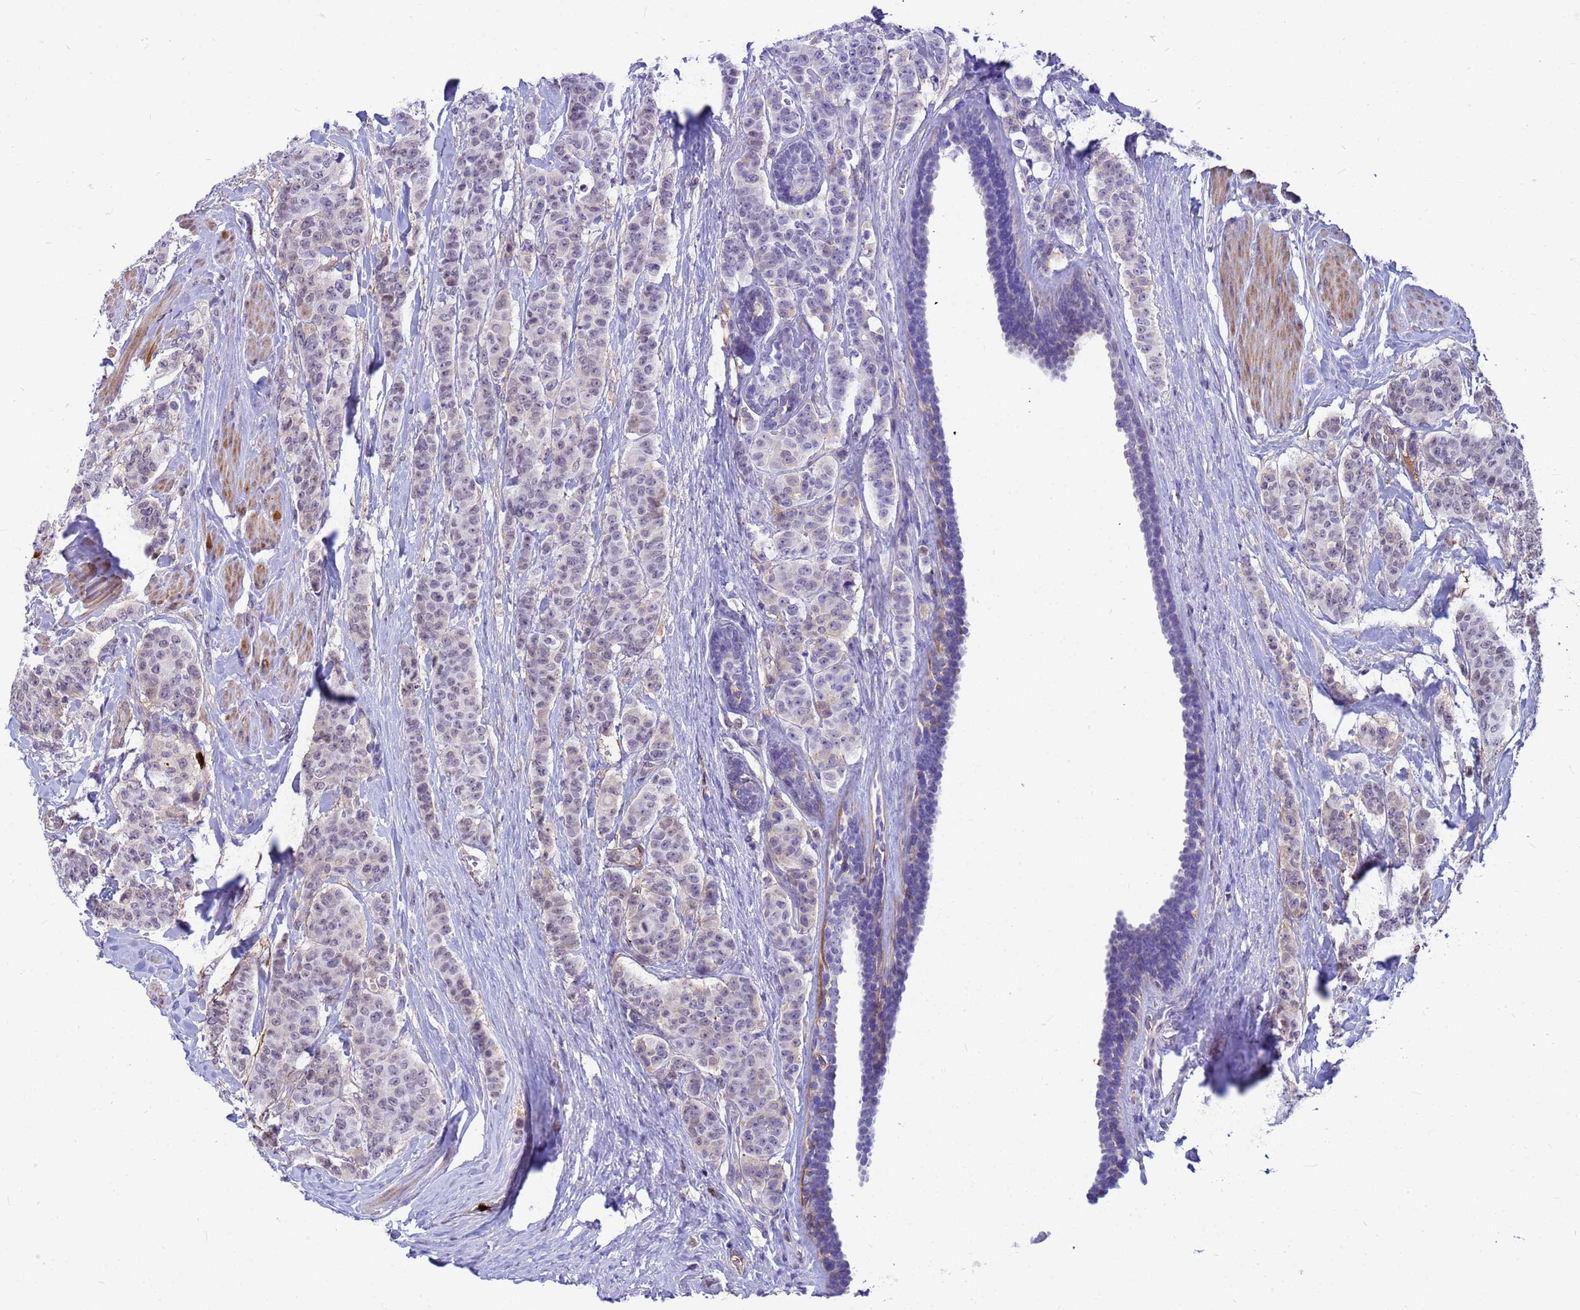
{"staining": {"intensity": "weak", "quantity": "<25%", "location": "cytoplasmic/membranous"}, "tissue": "breast cancer", "cell_type": "Tumor cells", "image_type": "cancer", "snomed": [{"axis": "morphology", "description": "Duct carcinoma"}, {"axis": "topography", "description": "Breast"}], "caption": "Histopathology image shows no protein staining in tumor cells of infiltrating ductal carcinoma (breast) tissue.", "gene": "ORM1", "patient": {"sex": "female", "age": 40}}